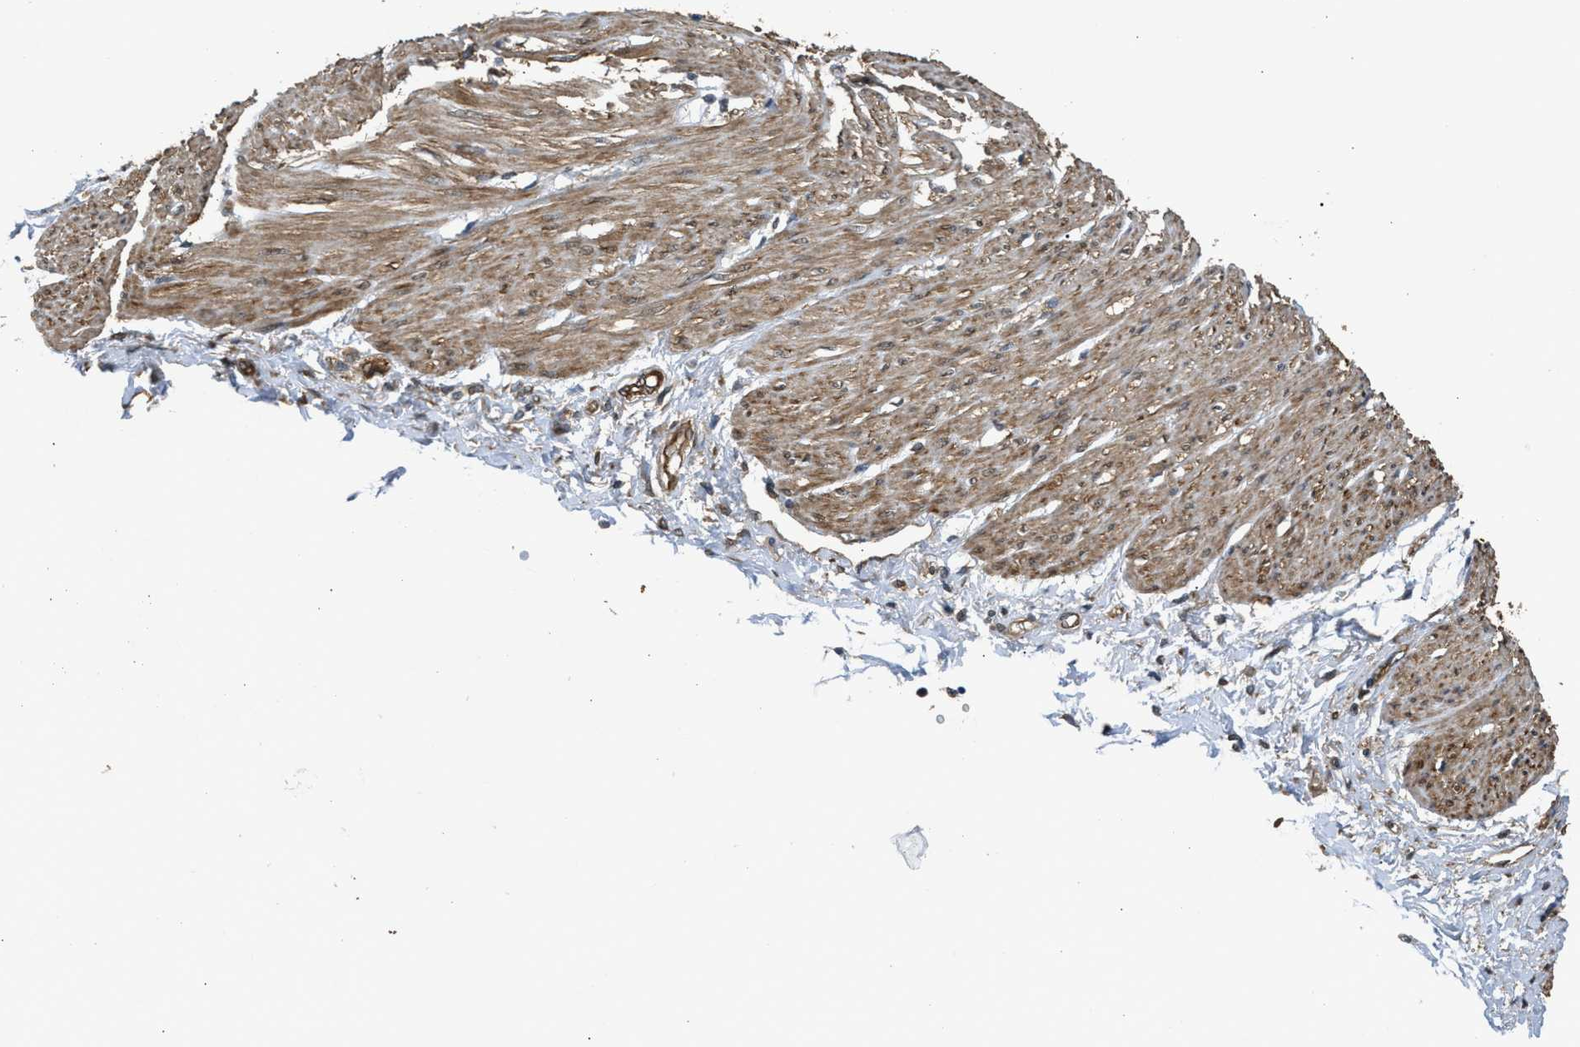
{"staining": {"intensity": "weak", "quantity": ">75%", "location": "cytoplasmic/membranous"}, "tissue": "adipose tissue", "cell_type": "Adipocytes", "image_type": "normal", "snomed": [{"axis": "morphology", "description": "Normal tissue, NOS"}, {"axis": "morphology", "description": "Adenocarcinoma, NOS"}, {"axis": "topography", "description": "Colon"}, {"axis": "topography", "description": "Peripheral nerve tissue"}], "caption": "Protein analysis of unremarkable adipose tissue shows weak cytoplasmic/membranous positivity in approximately >75% of adipocytes.", "gene": "BAG3", "patient": {"sex": "male", "age": 14}}